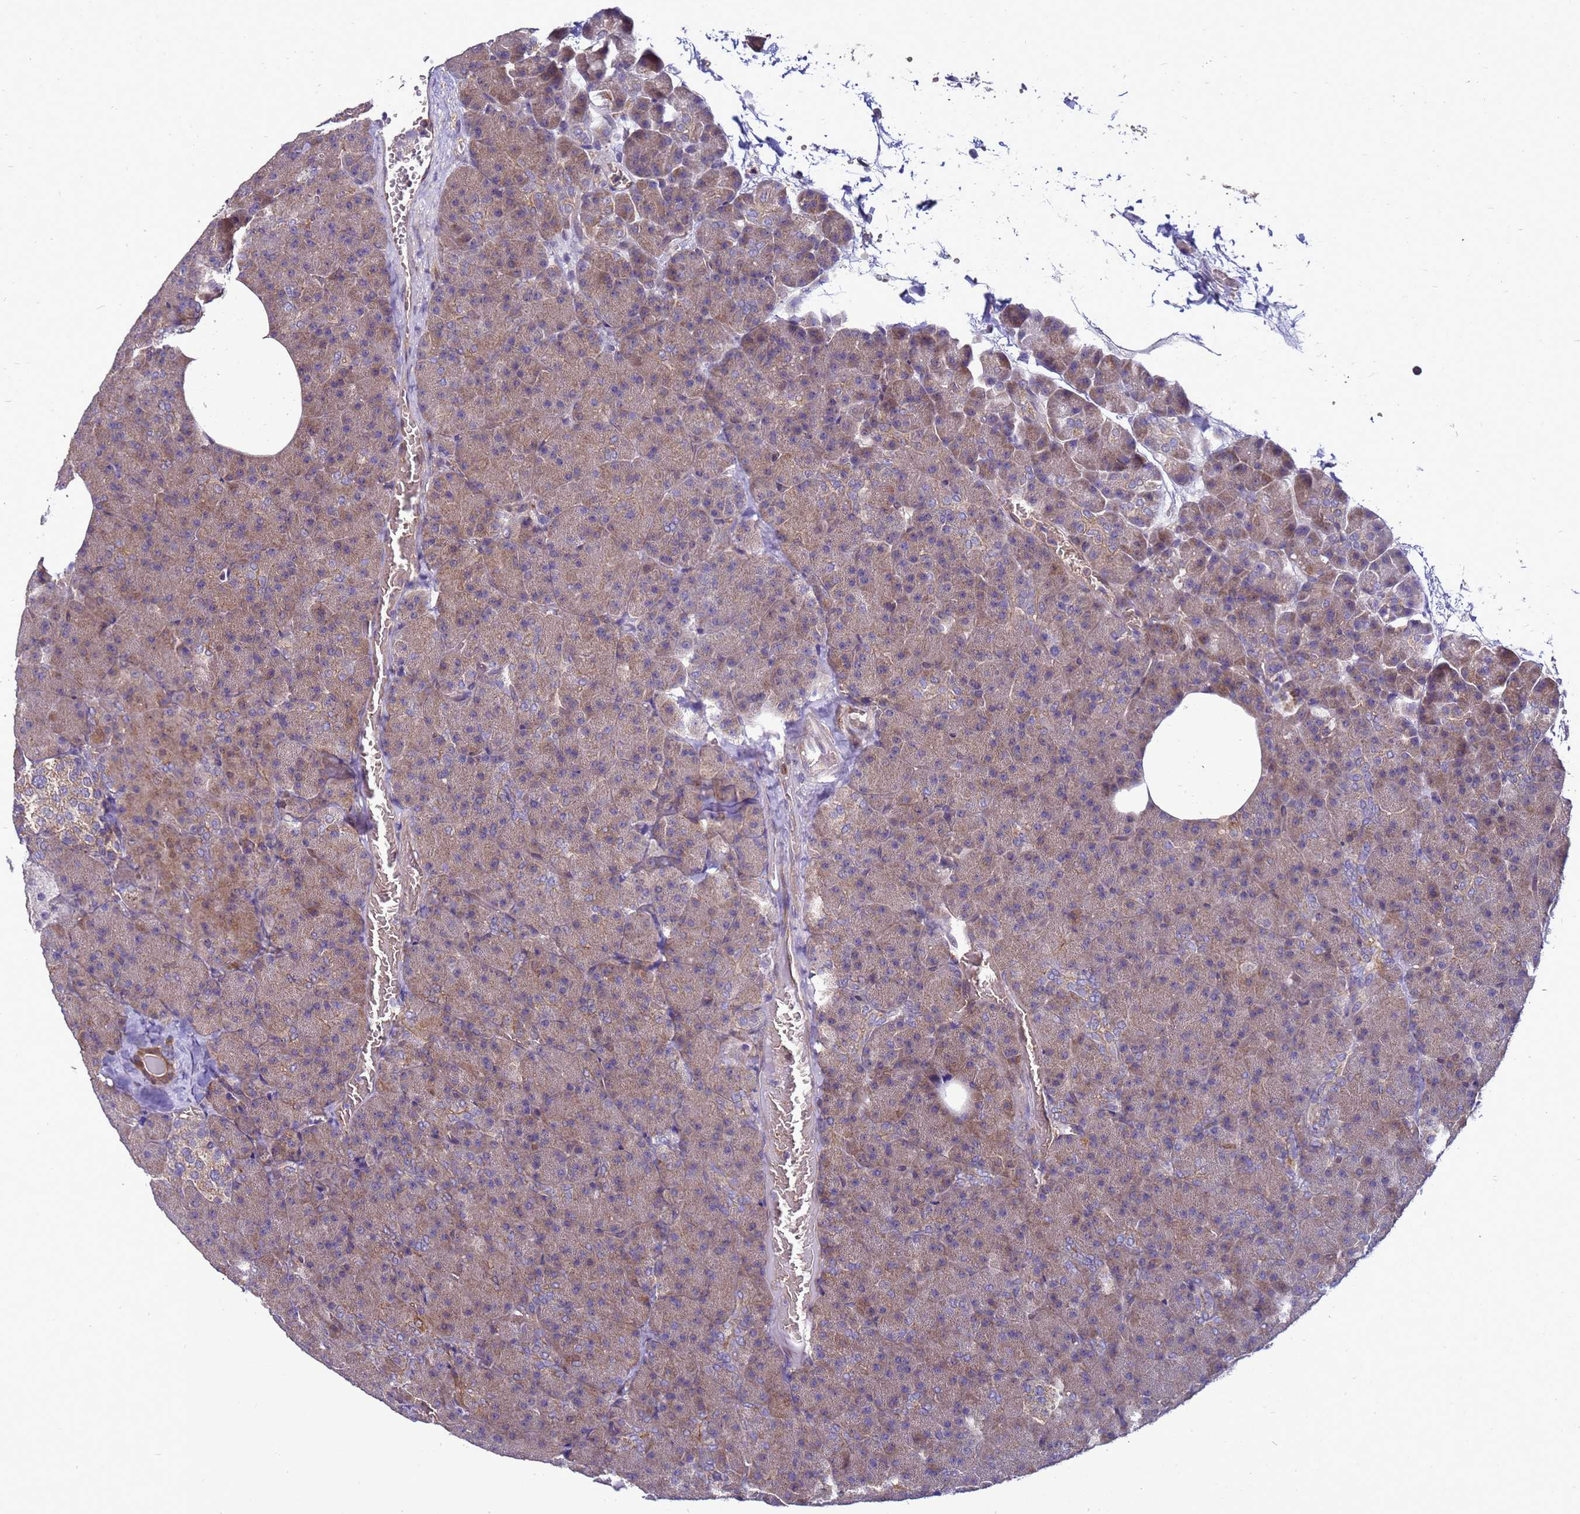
{"staining": {"intensity": "moderate", "quantity": "25%-75%", "location": "cytoplasmic/membranous"}, "tissue": "pancreas", "cell_type": "Exocrine glandular cells", "image_type": "normal", "snomed": [{"axis": "morphology", "description": "Normal tissue, NOS"}, {"axis": "morphology", "description": "Carcinoid, malignant, NOS"}, {"axis": "topography", "description": "Pancreas"}], "caption": "Immunohistochemistry image of benign pancreas: human pancreas stained using immunohistochemistry (IHC) exhibits medium levels of moderate protein expression localized specifically in the cytoplasmic/membranous of exocrine glandular cells, appearing as a cytoplasmic/membranous brown color.", "gene": "EIF4EBP3", "patient": {"sex": "female", "age": 35}}